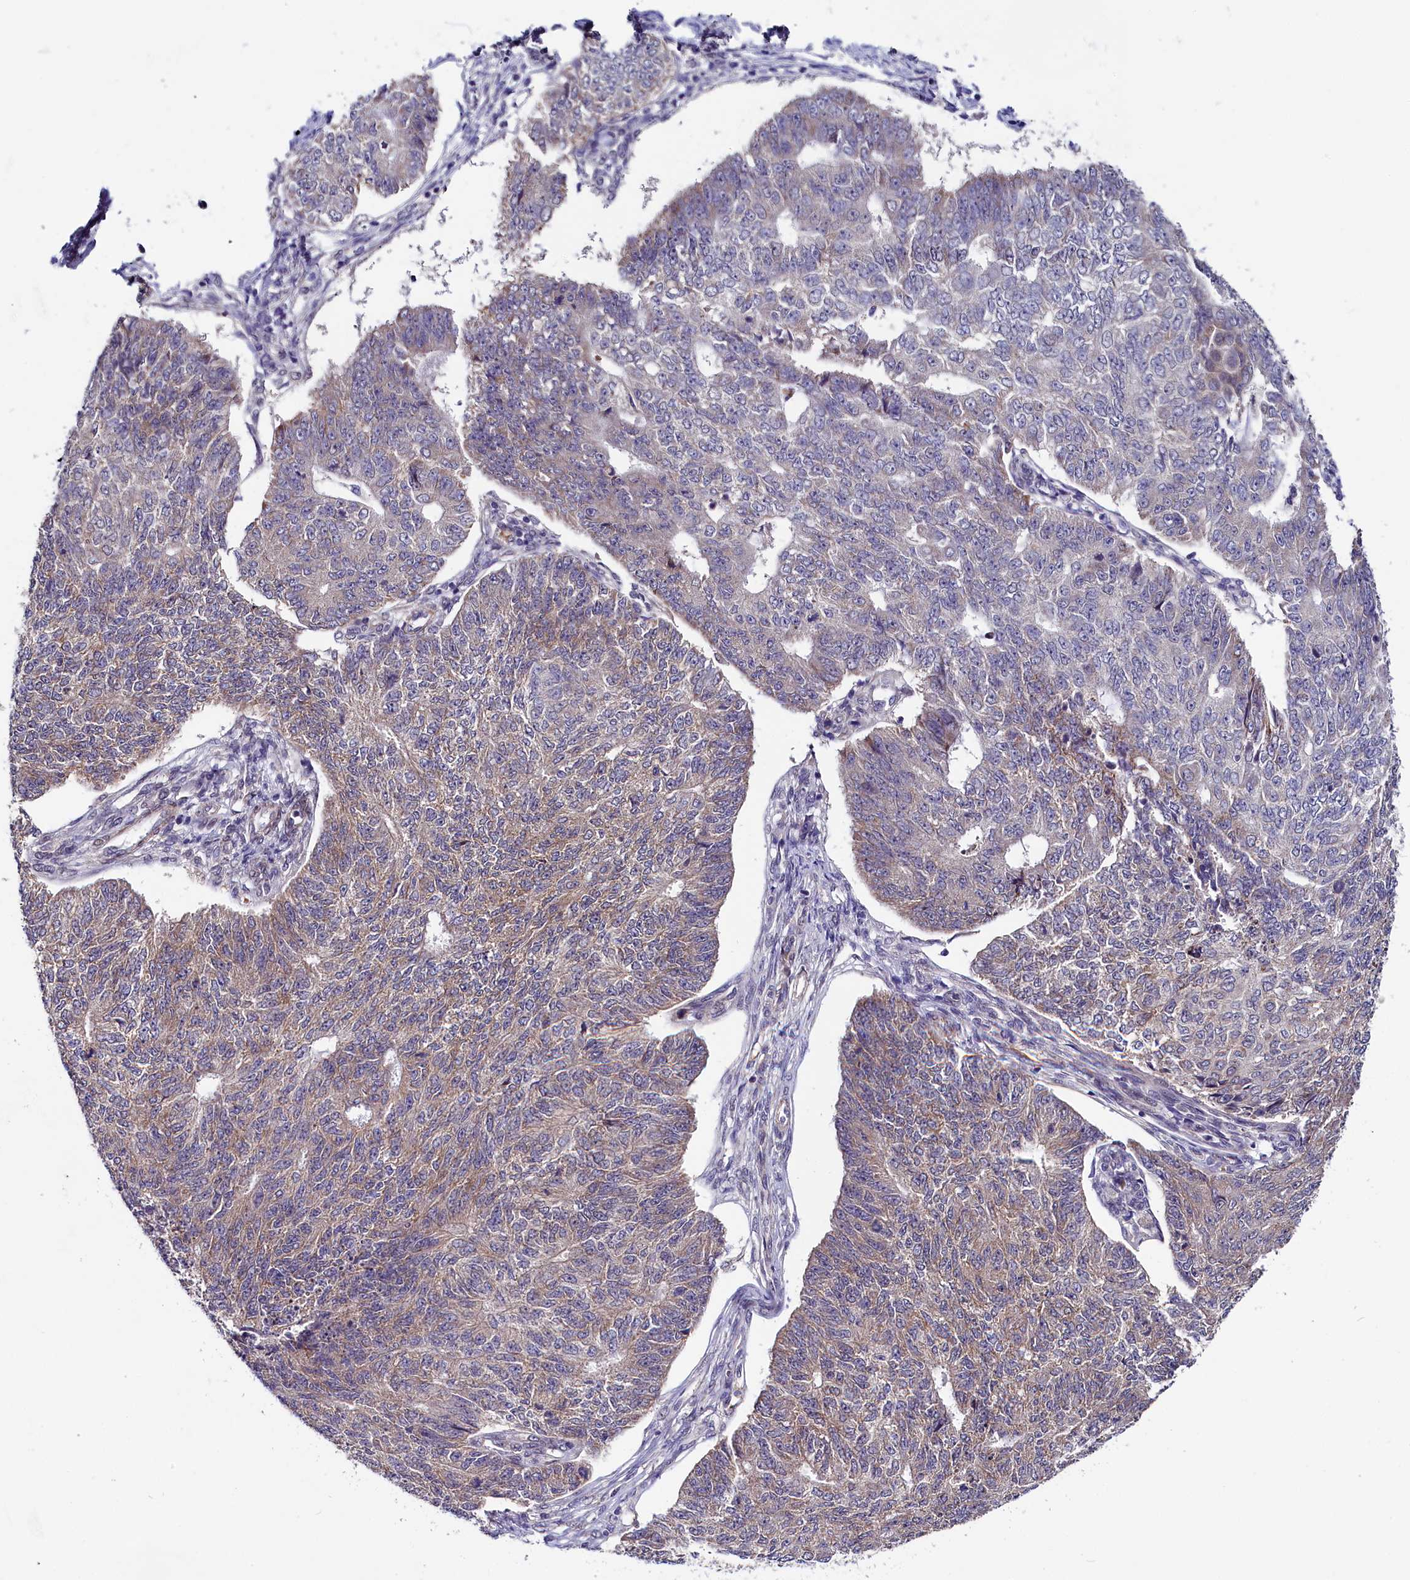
{"staining": {"intensity": "weak", "quantity": "25%-75%", "location": "cytoplasmic/membranous"}, "tissue": "endometrial cancer", "cell_type": "Tumor cells", "image_type": "cancer", "snomed": [{"axis": "morphology", "description": "Adenocarcinoma, NOS"}, {"axis": "topography", "description": "Endometrium"}], "caption": "Immunohistochemistry photomicrograph of neoplastic tissue: human endometrial cancer (adenocarcinoma) stained using immunohistochemistry (IHC) demonstrates low levels of weak protein expression localized specifically in the cytoplasmic/membranous of tumor cells, appearing as a cytoplasmic/membranous brown color.", "gene": "SLC39A6", "patient": {"sex": "female", "age": 32}}